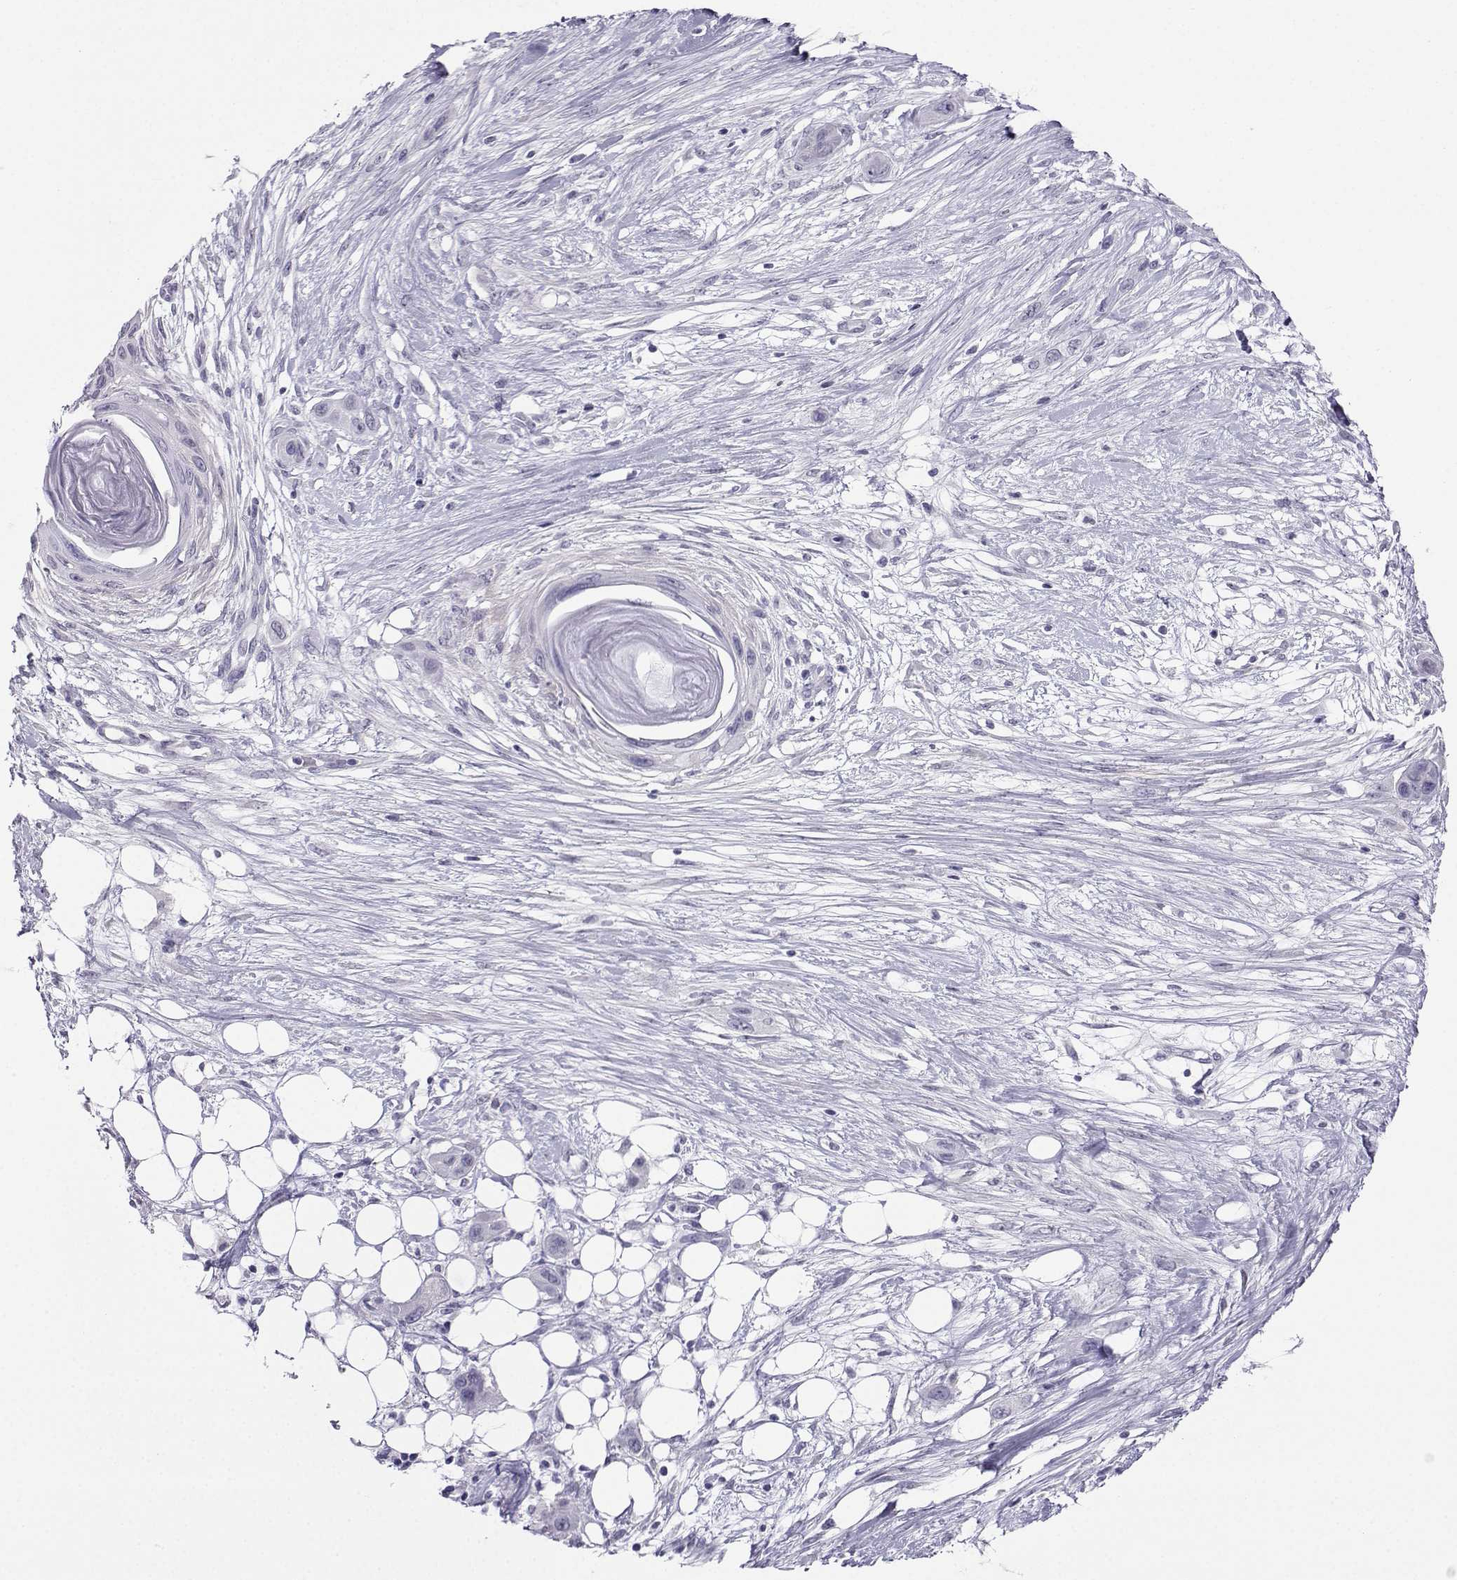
{"staining": {"intensity": "negative", "quantity": "none", "location": "none"}, "tissue": "skin cancer", "cell_type": "Tumor cells", "image_type": "cancer", "snomed": [{"axis": "morphology", "description": "Squamous cell carcinoma, NOS"}, {"axis": "topography", "description": "Skin"}], "caption": "IHC photomicrograph of skin squamous cell carcinoma stained for a protein (brown), which displays no expression in tumor cells. (Stains: DAB immunohistochemistry (IHC) with hematoxylin counter stain, Microscopy: brightfield microscopy at high magnification).", "gene": "KIF17", "patient": {"sex": "male", "age": 79}}